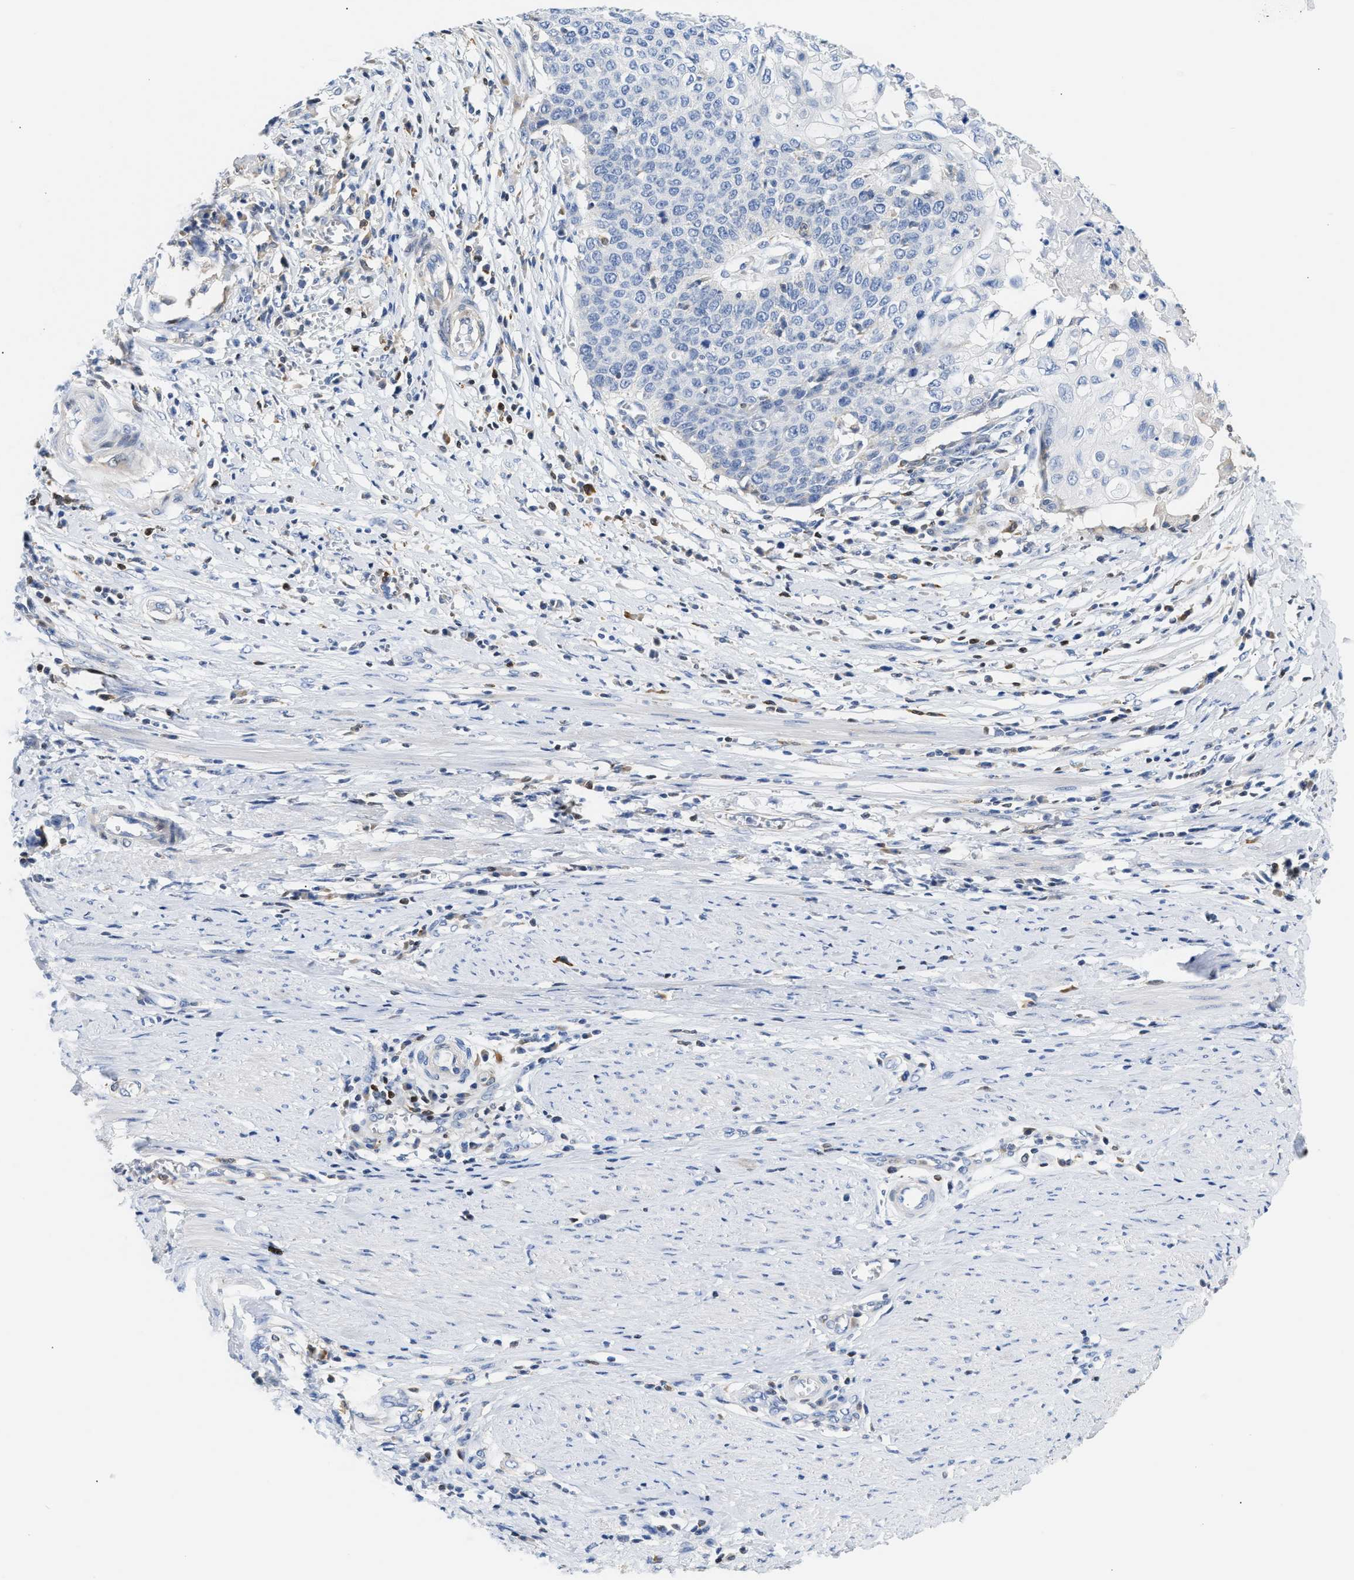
{"staining": {"intensity": "negative", "quantity": "none", "location": "none"}, "tissue": "cervical cancer", "cell_type": "Tumor cells", "image_type": "cancer", "snomed": [{"axis": "morphology", "description": "Squamous cell carcinoma, NOS"}, {"axis": "topography", "description": "Cervix"}], "caption": "There is no significant positivity in tumor cells of squamous cell carcinoma (cervical).", "gene": "SLIT2", "patient": {"sex": "female", "age": 39}}